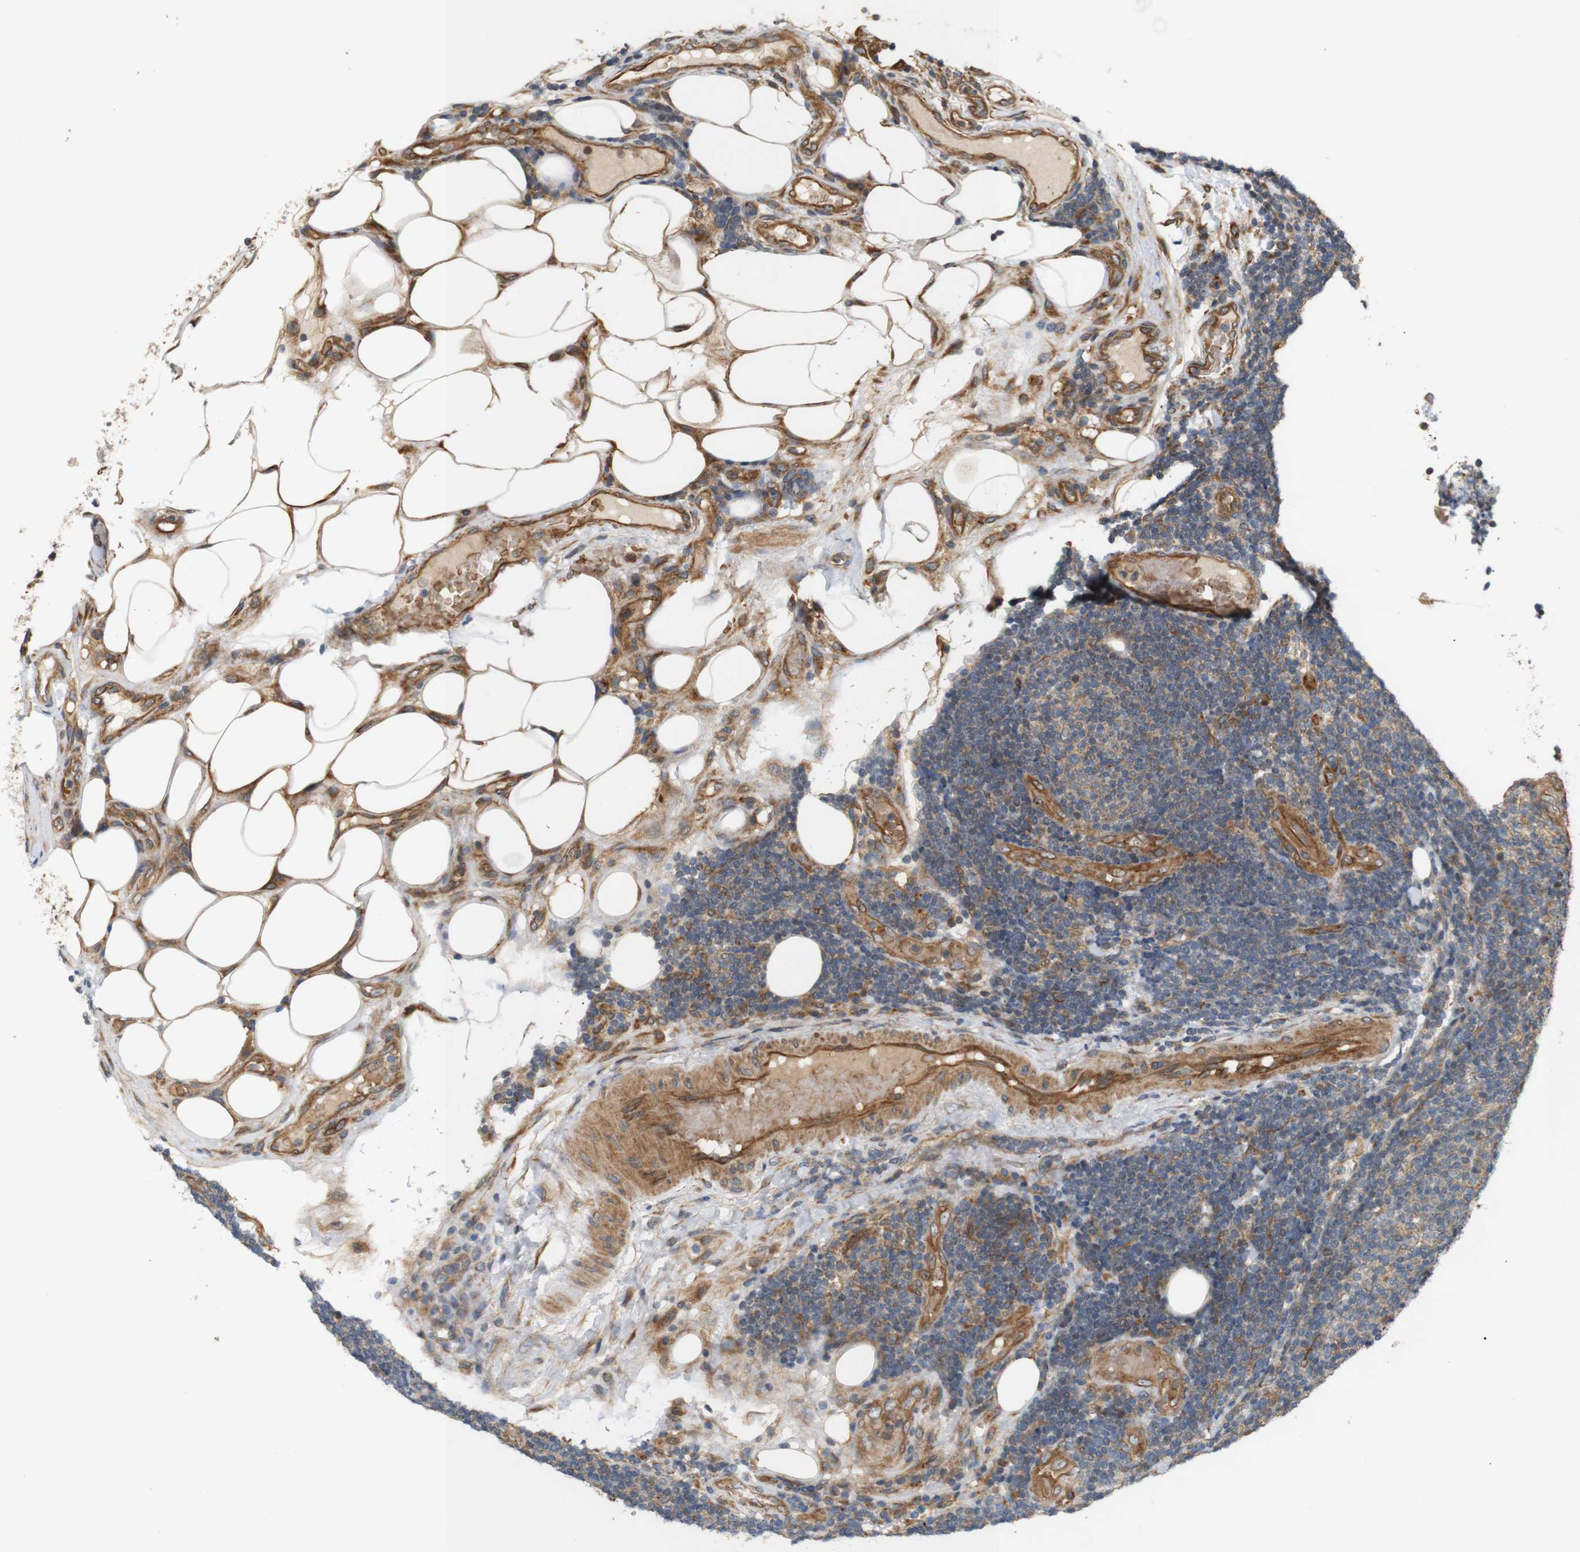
{"staining": {"intensity": "moderate", "quantity": "25%-75%", "location": "cytoplasmic/membranous"}, "tissue": "lymphoma", "cell_type": "Tumor cells", "image_type": "cancer", "snomed": [{"axis": "morphology", "description": "Malignant lymphoma, non-Hodgkin's type, Low grade"}, {"axis": "topography", "description": "Lymph node"}], "caption": "Protein expression analysis of human malignant lymphoma, non-Hodgkin's type (low-grade) reveals moderate cytoplasmic/membranous expression in about 25%-75% of tumor cells.", "gene": "RPTOR", "patient": {"sex": "male", "age": 83}}